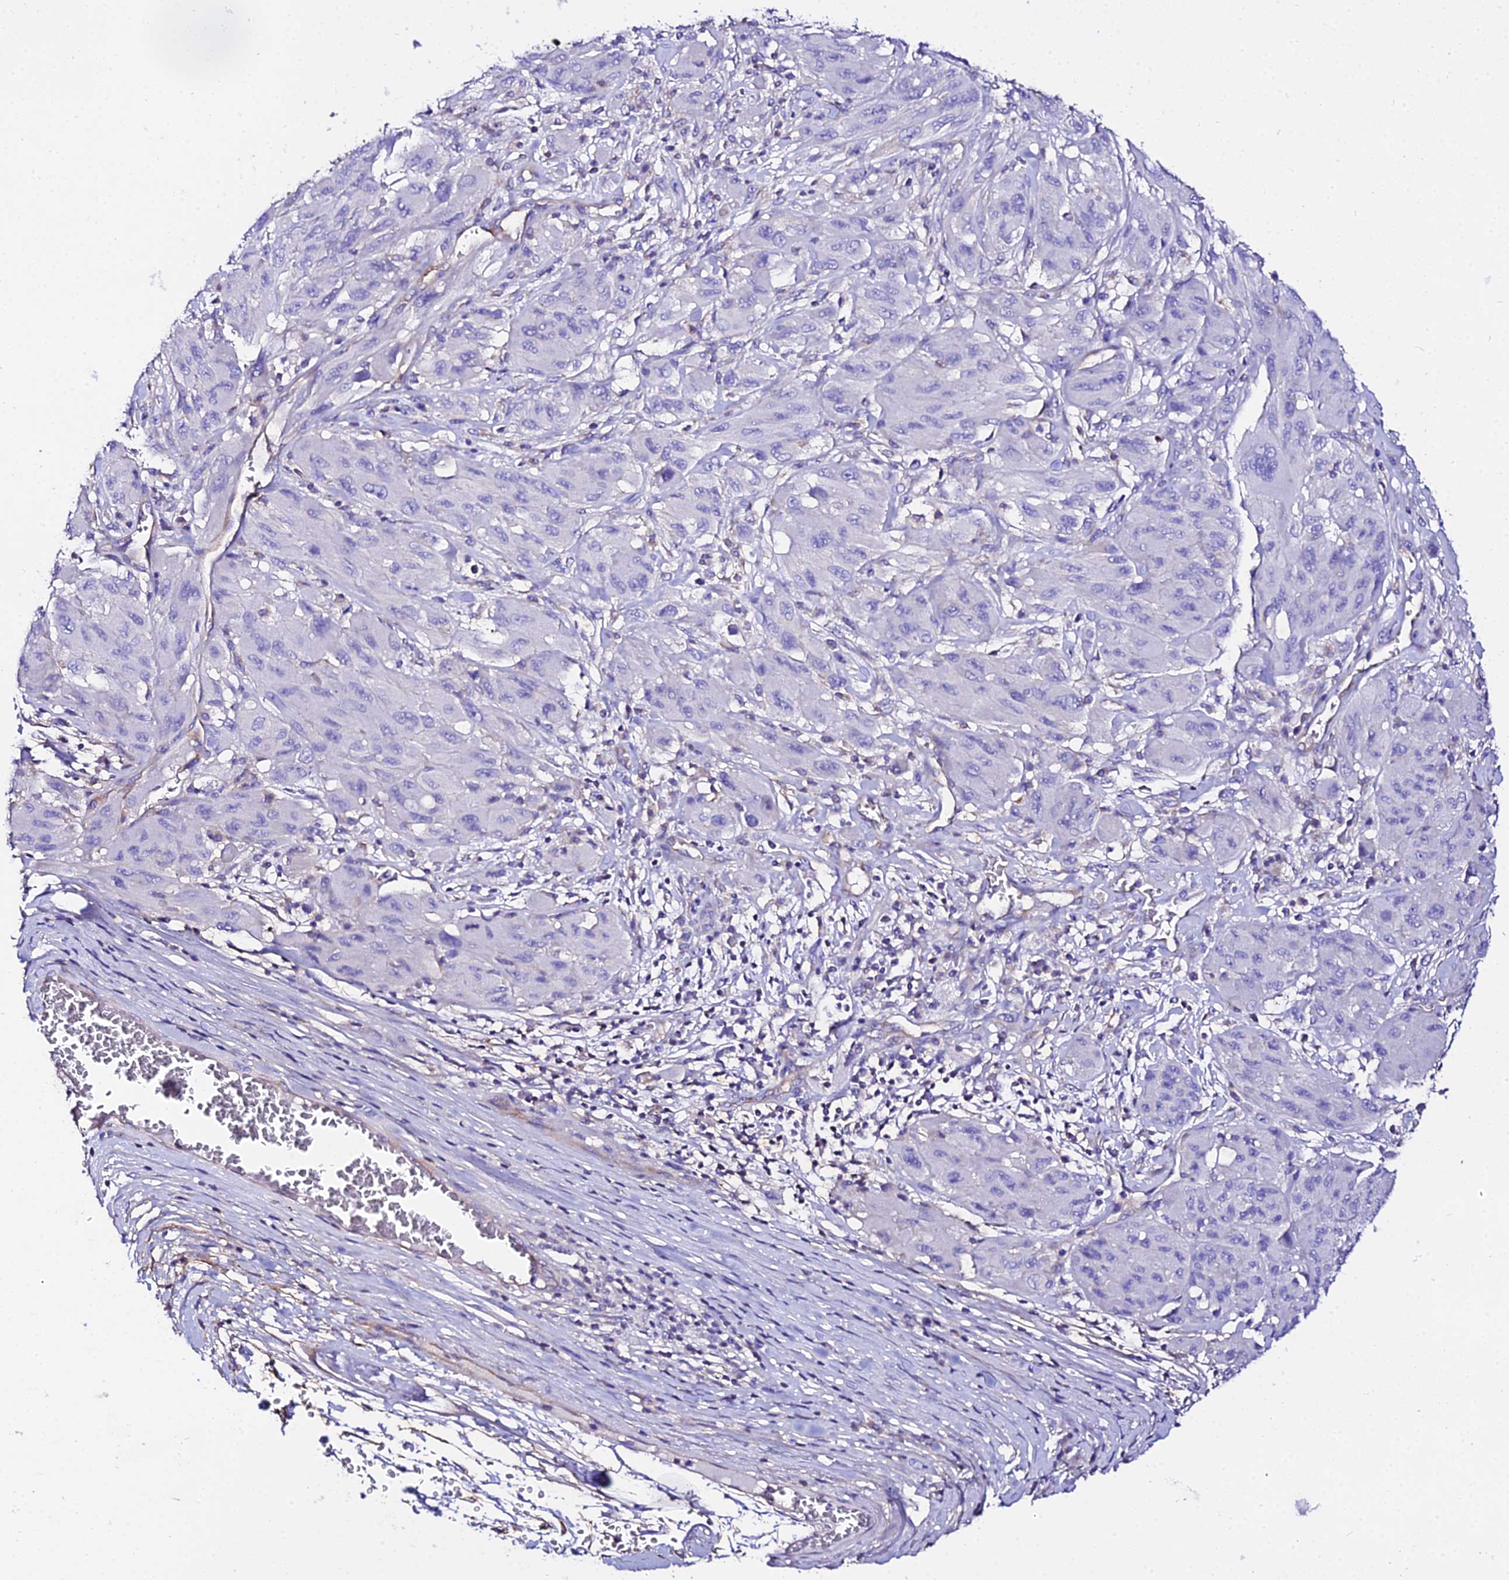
{"staining": {"intensity": "negative", "quantity": "none", "location": "none"}, "tissue": "melanoma", "cell_type": "Tumor cells", "image_type": "cancer", "snomed": [{"axis": "morphology", "description": "Malignant melanoma, NOS"}, {"axis": "topography", "description": "Skin"}], "caption": "Malignant melanoma was stained to show a protein in brown. There is no significant staining in tumor cells. The staining was performed using DAB (3,3'-diaminobenzidine) to visualize the protein expression in brown, while the nuclei were stained in blue with hematoxylin (Magnification: 20x).", "gene": "DAW1", "patient": {"sex": "female", "age": 91}}